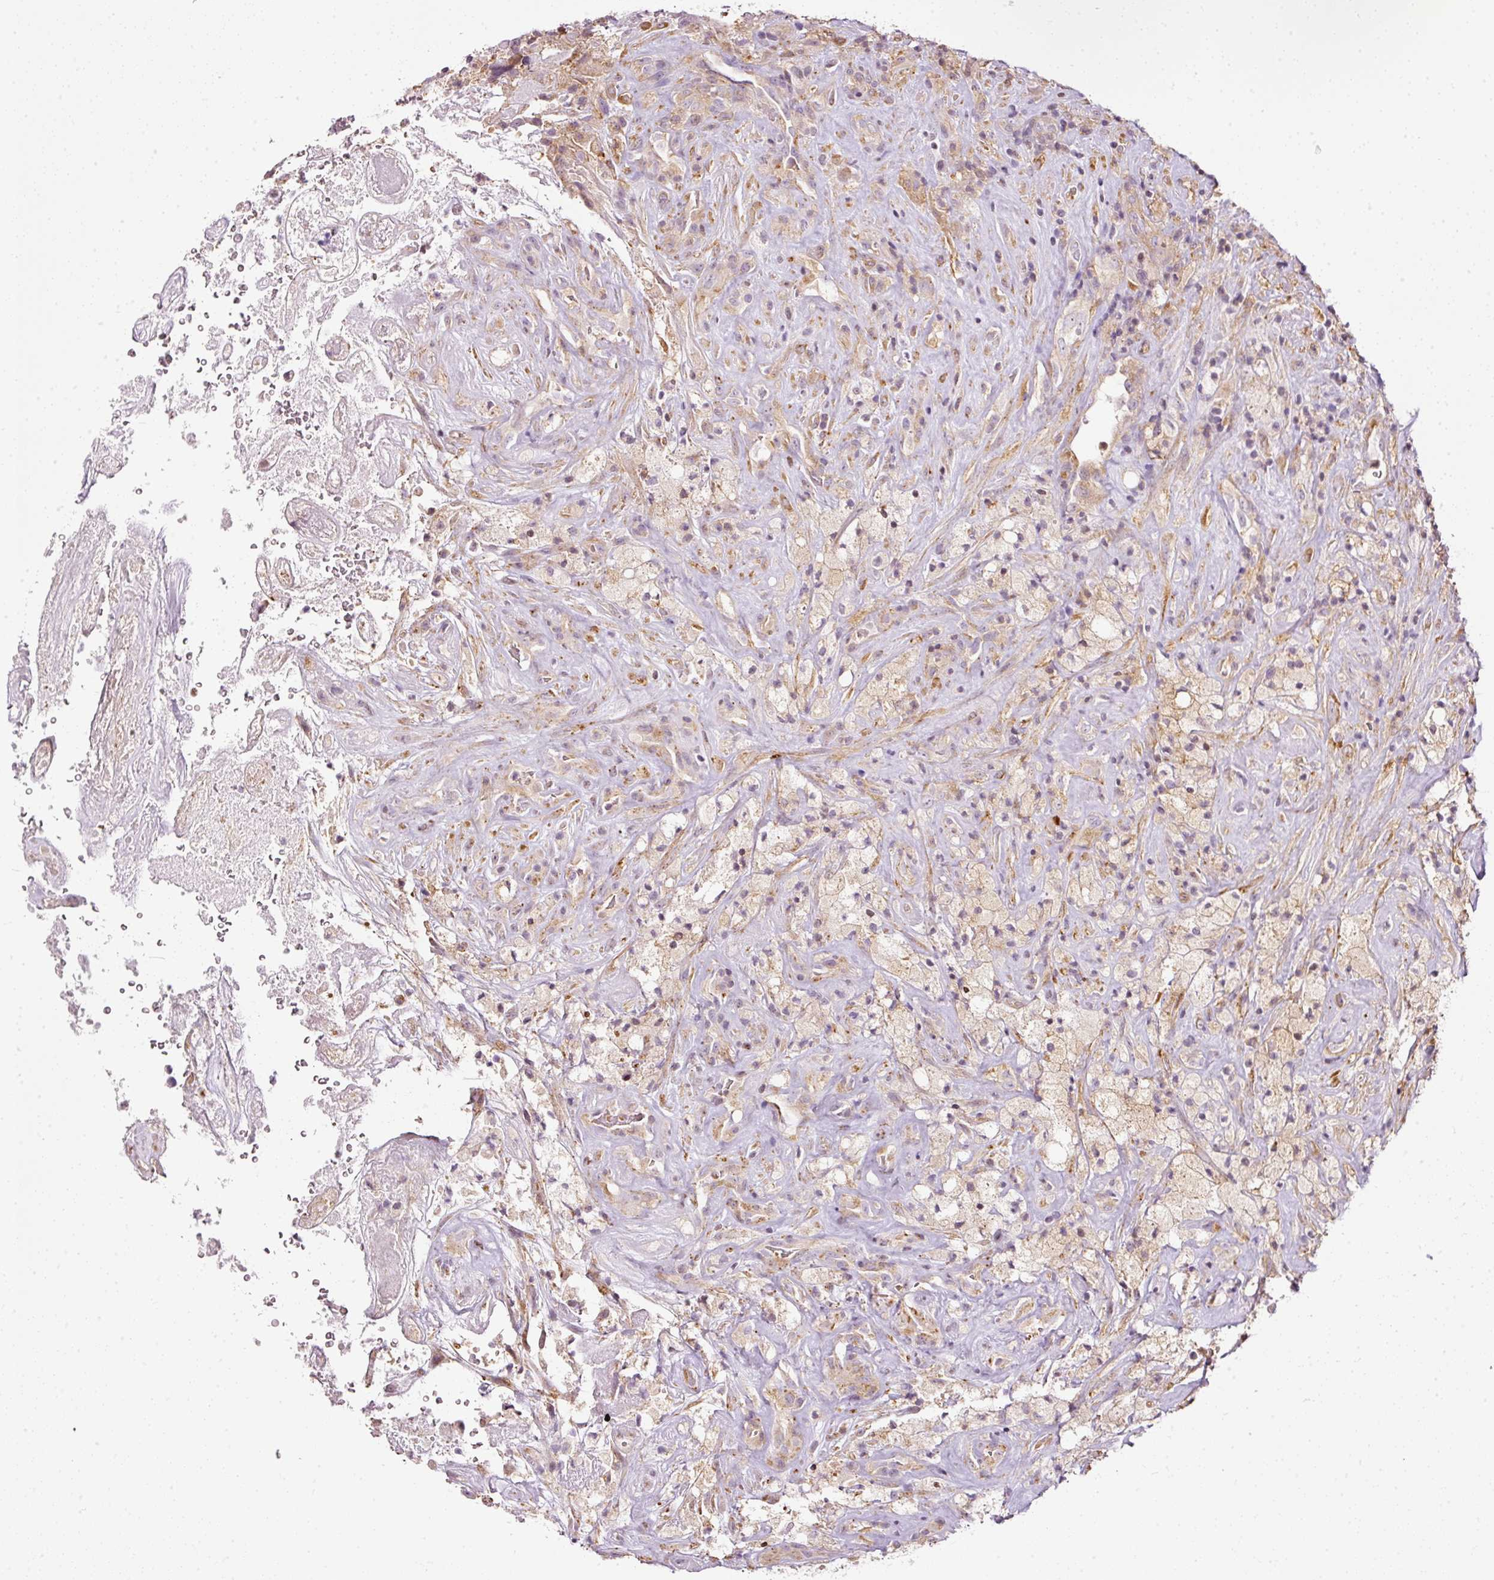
{"staining": {"intensity": "weak", "quantity": "25%-75%", "location": "cytoplasmic/membranous"}, "tissue": "glioma", "cell_type": "Tumor cells", "image_type": "cancer", "snomed": [{"axis": "morphology", "description": "Glioma, malignant, High grade"}, {"axis": "topography", "description": "Brain"}], "caption": "Protein expression analysis of human high-grade glioma (malignant) reveals weak cytoplasmic/membranous staining in about 25%-75% of tumor cells. (DAB (3,3'-diaminobenzidine) IHC with brightfield microscopy, high magnification).", "gene": "SCNM1", "patient": {"sex": "male", "age": 69}}